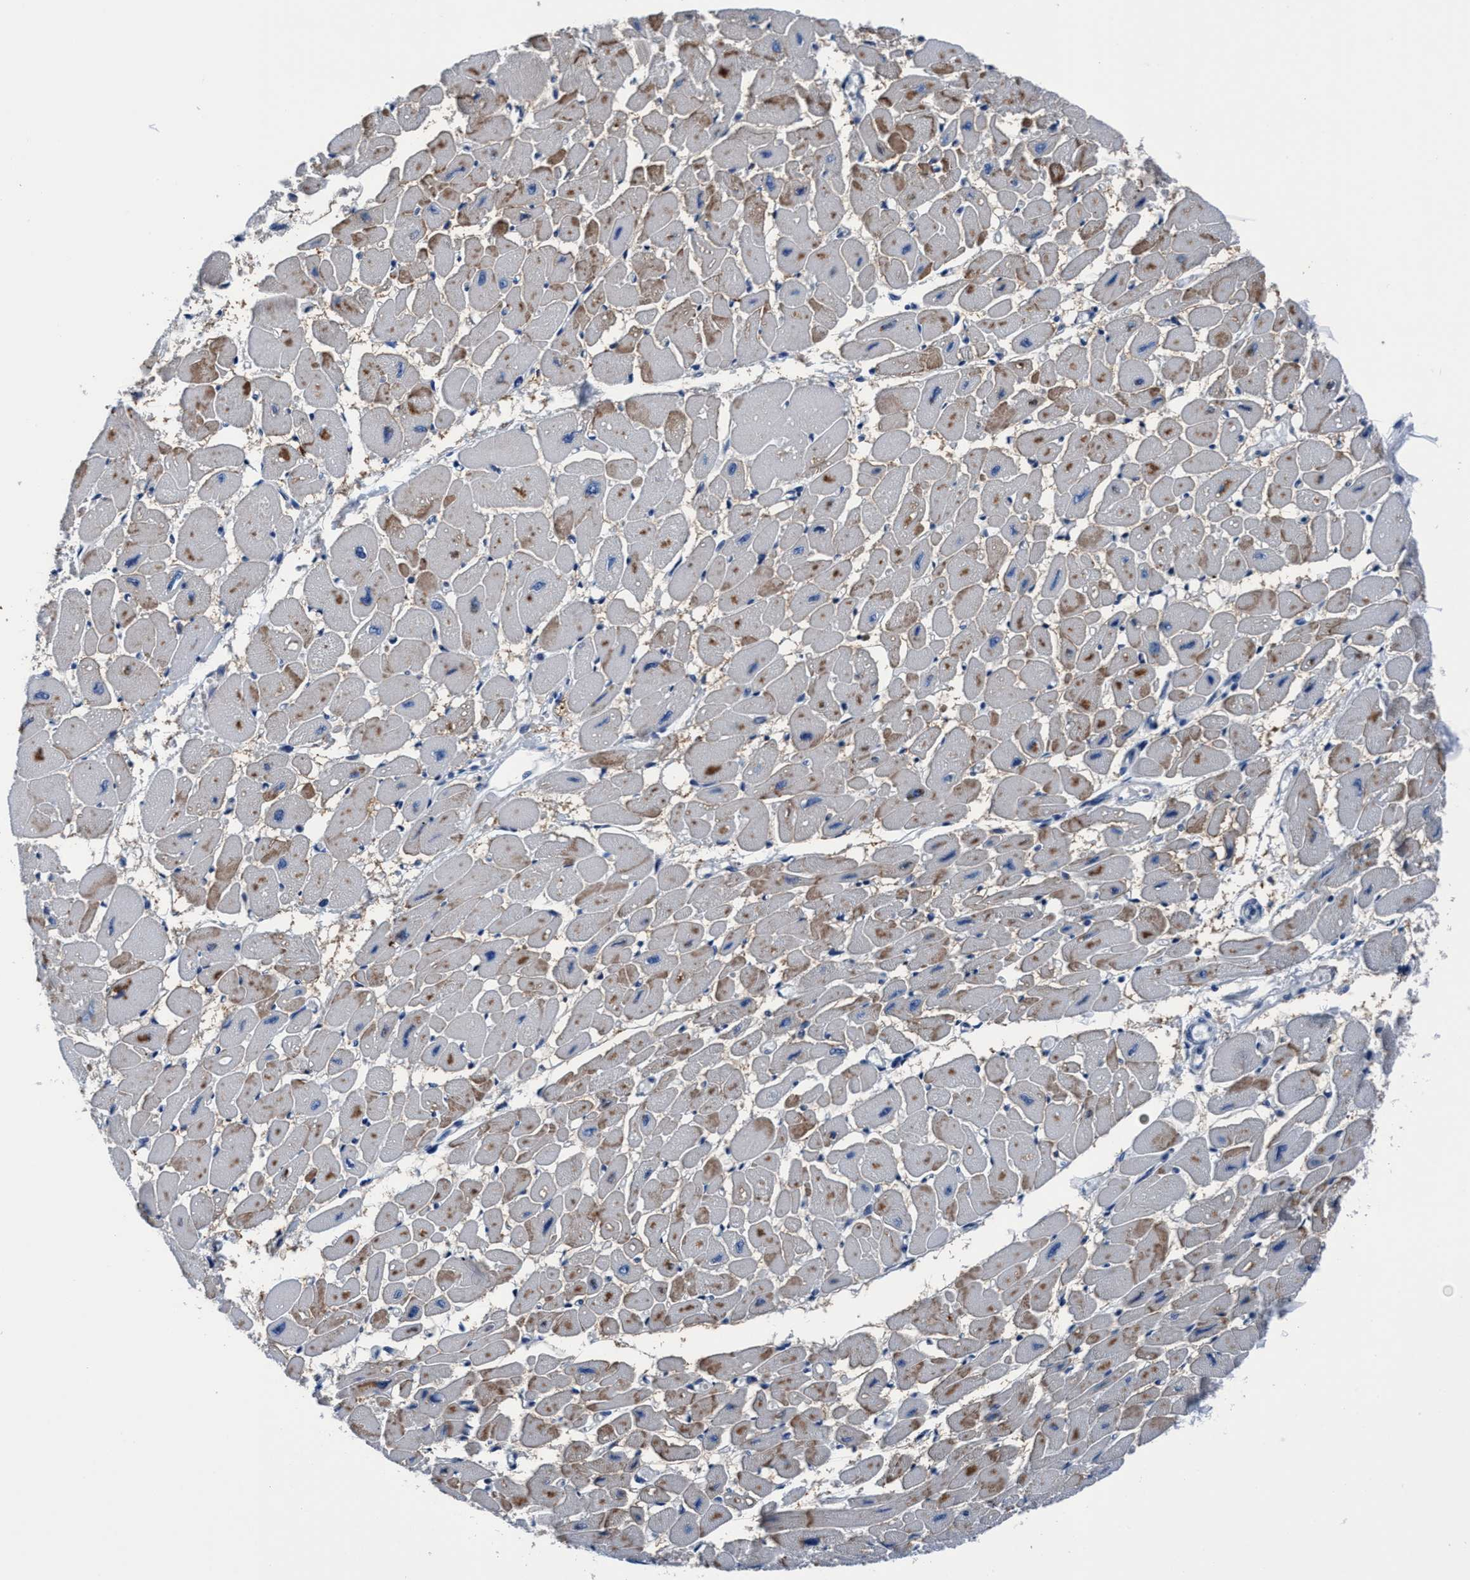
{"staining": {"intensity": "moderate", "quantity": "25%-75%", "location": "cytoplasmic/membranous"}, "tissue": "heart muscle", "cell_type": "Cardiomyocytes", "image_type": "normal", "snomed": [{"axis": "morphology", "description": "Normal tissue, NOS"}, {"axis": "topography", "description": "Heart"}], "caption": "Immunohistochemical staining of normal heart muscle shows moderate cytoplasmic/membranous protein expression in approximately 25%-75% of cardiomyocytes.", "gene": "TMEM94", "patient": {"sex": "female", "age": 54}}